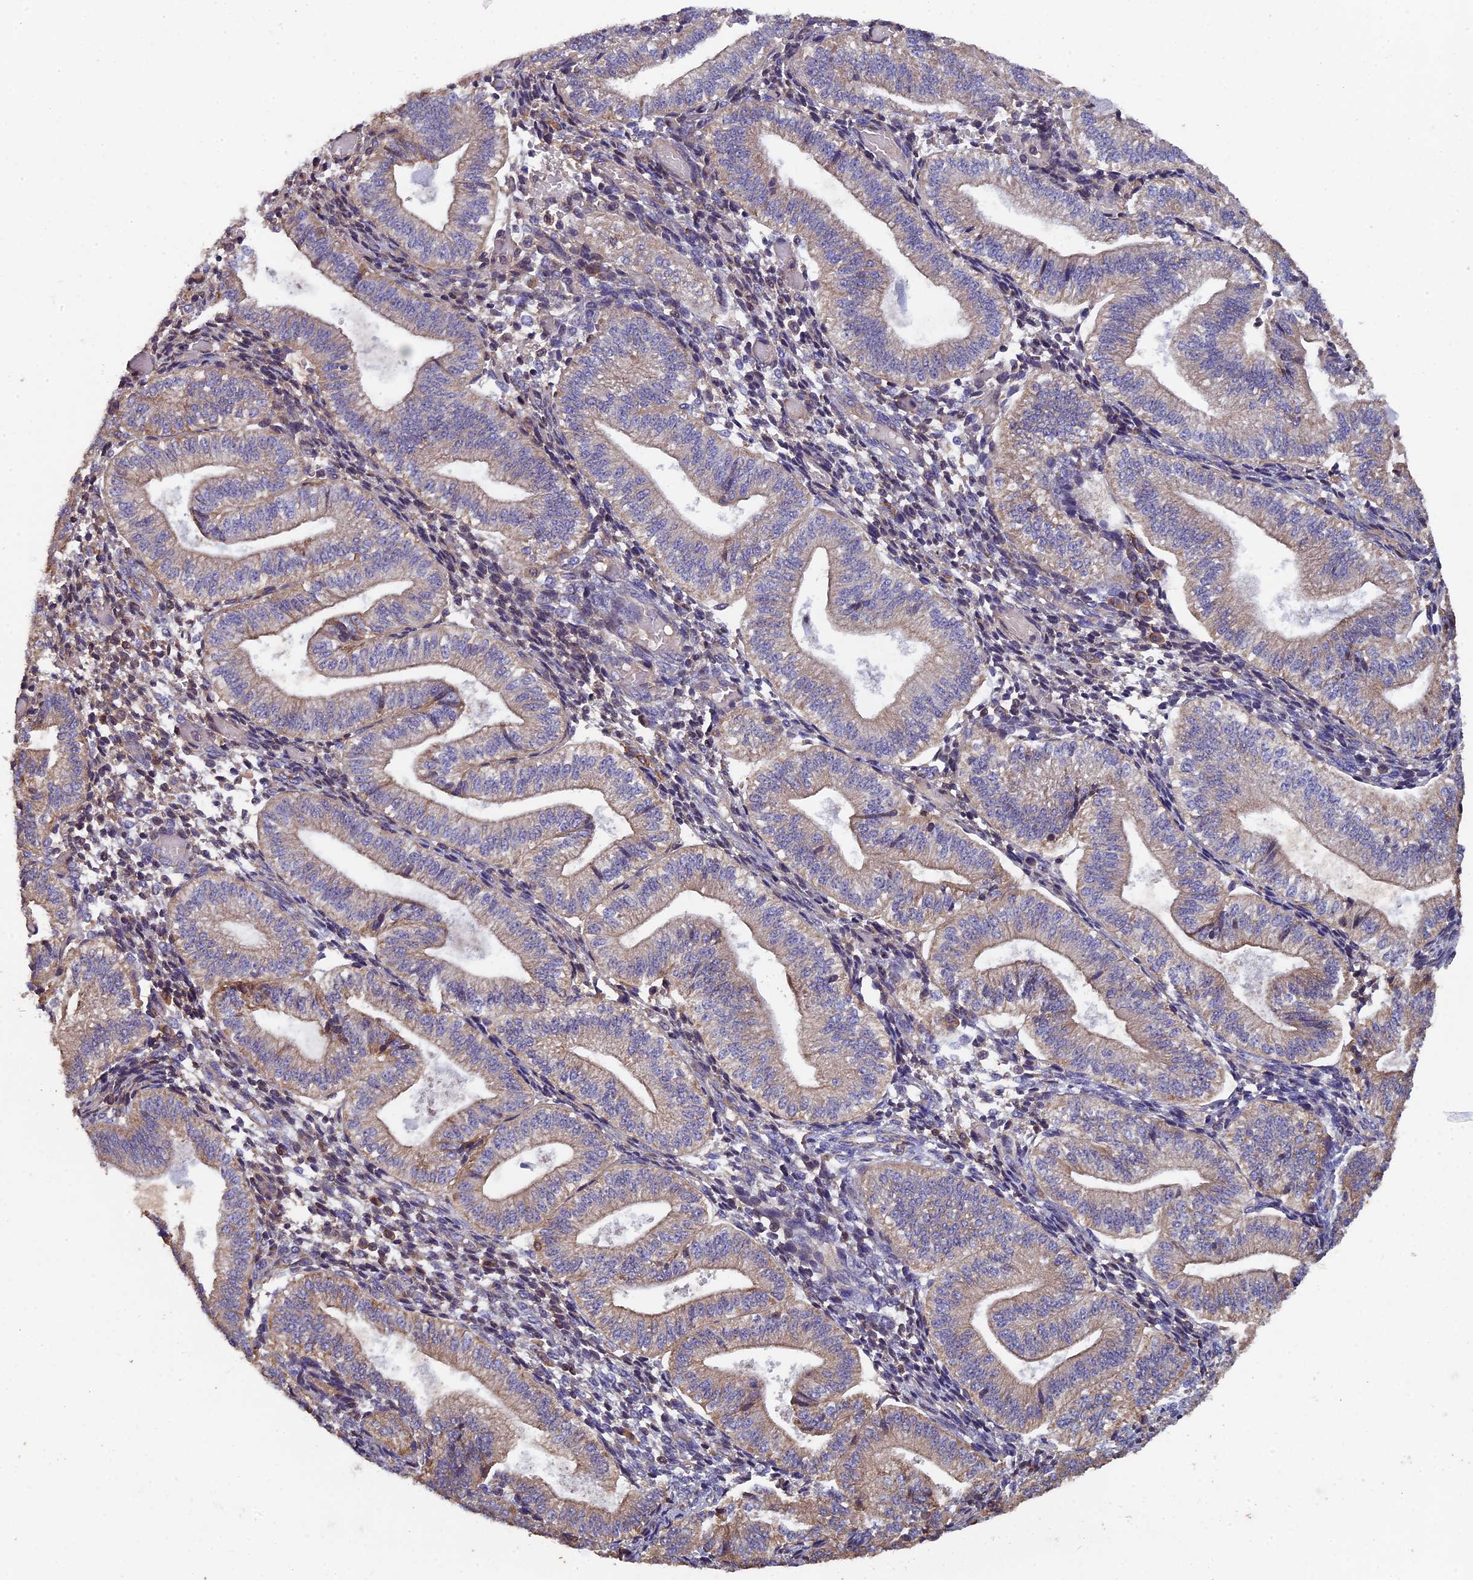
{"staining": {"intensity": "moderate", "quantity": "<25%", "location": "cytoplasmic/membranous"}, "tissue": "endometrium", "cell_type": "Cells in endometrial stroma", "image_type": "normal", "snomed": [{"axis": "morphology", "description": "Normal tissue, NOS"}, {"axis": "topography", "description": "Endometrium"}], "caption": "IHC micrograph of normal human endometrium stained for a protein (brown), which reveals low levels of moderate cytoplasmic/membranous expression in approximately <25% of cells in endometrial stroma.", "gene": "CCDC153", "patient": {"sex": "female", "age": 34}}